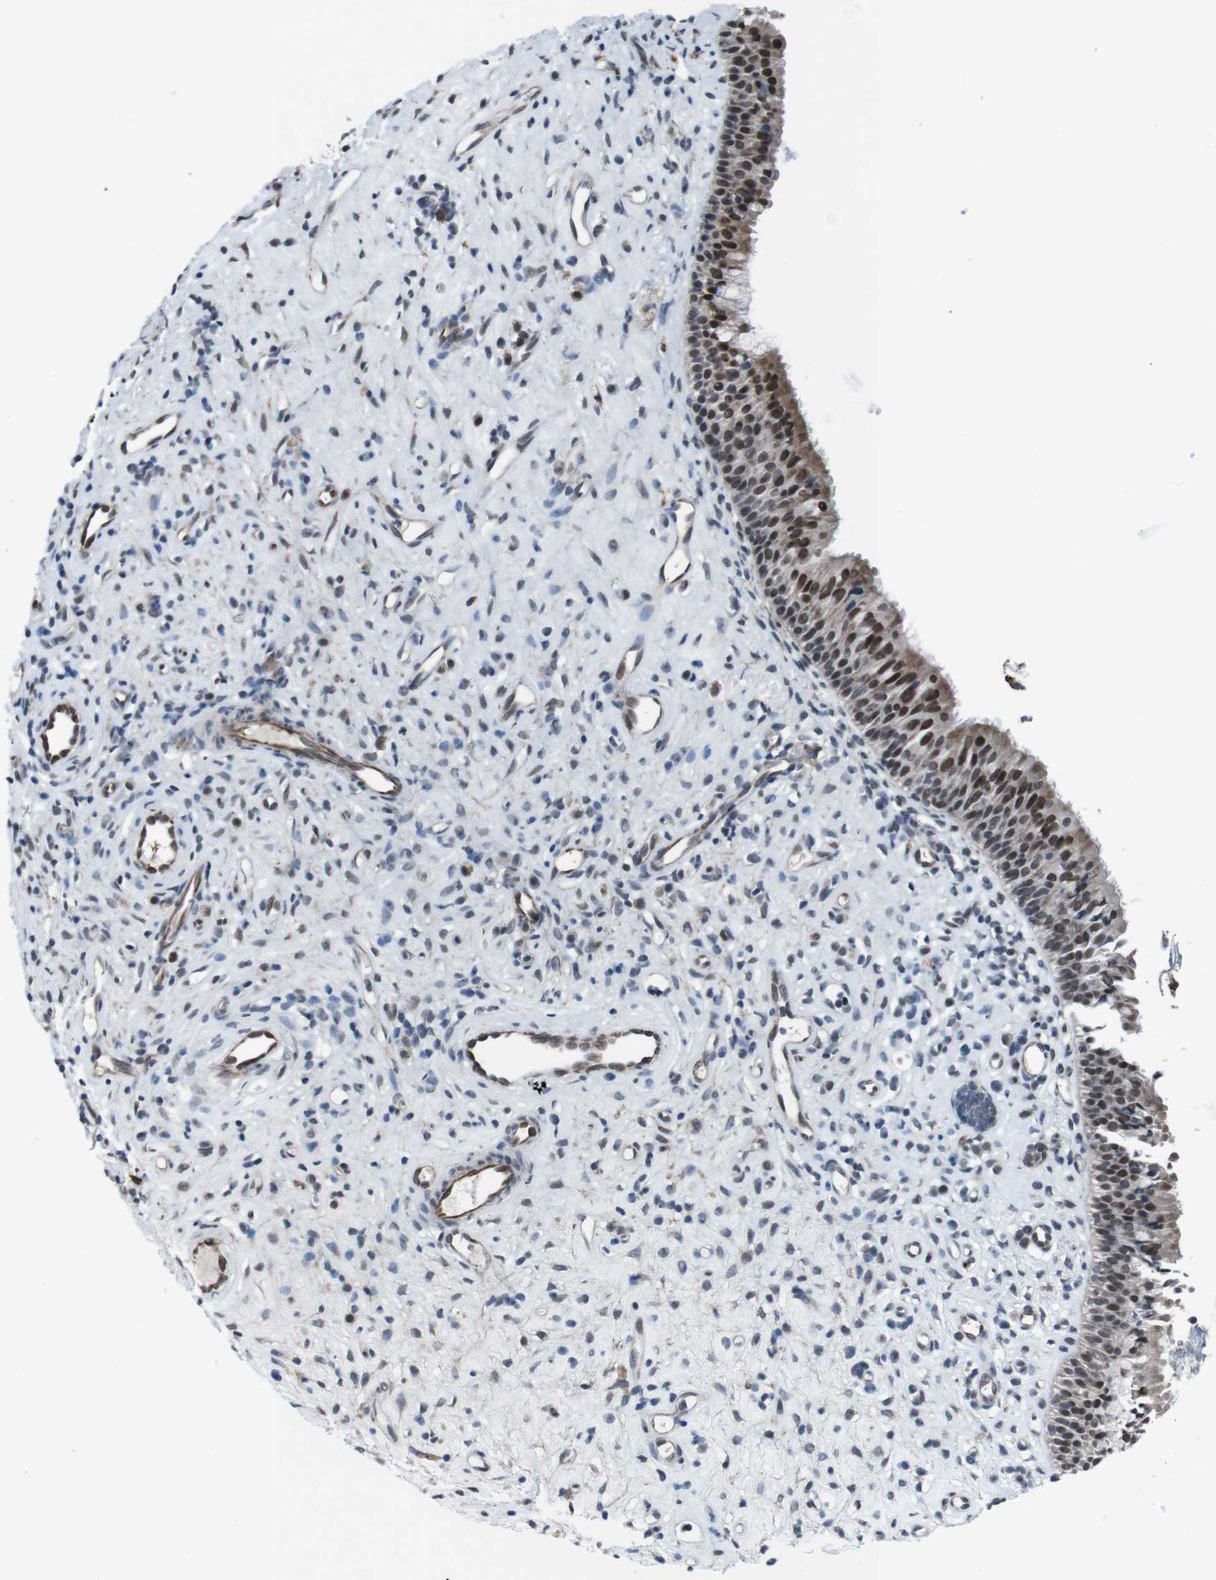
{"staining": {"intensity": "strong", "quantity": "25%-75%", "location": "cytoplasmic/membranous,nuclear"}, "tissue": "nasopharynx", "cell_type": "Respiratory epithelial cells", "image_type": "normal", "snomed": [{"axis": "morphology", "description": "Normal tissue, NOS"}, {"axis": "topography", "description": "Nasopharynx"}], "caption": "DAB (3,3'-diaminobenzidine) immunohistochemical staining of benign human nasopharynx displays strong cytoplasmic/membranous,nuclear protein expression in approximately 25%-75% of respiratory epithelial cells.", "gene": "SS18L1", "patient": {"sex": "female", "age": 51}}